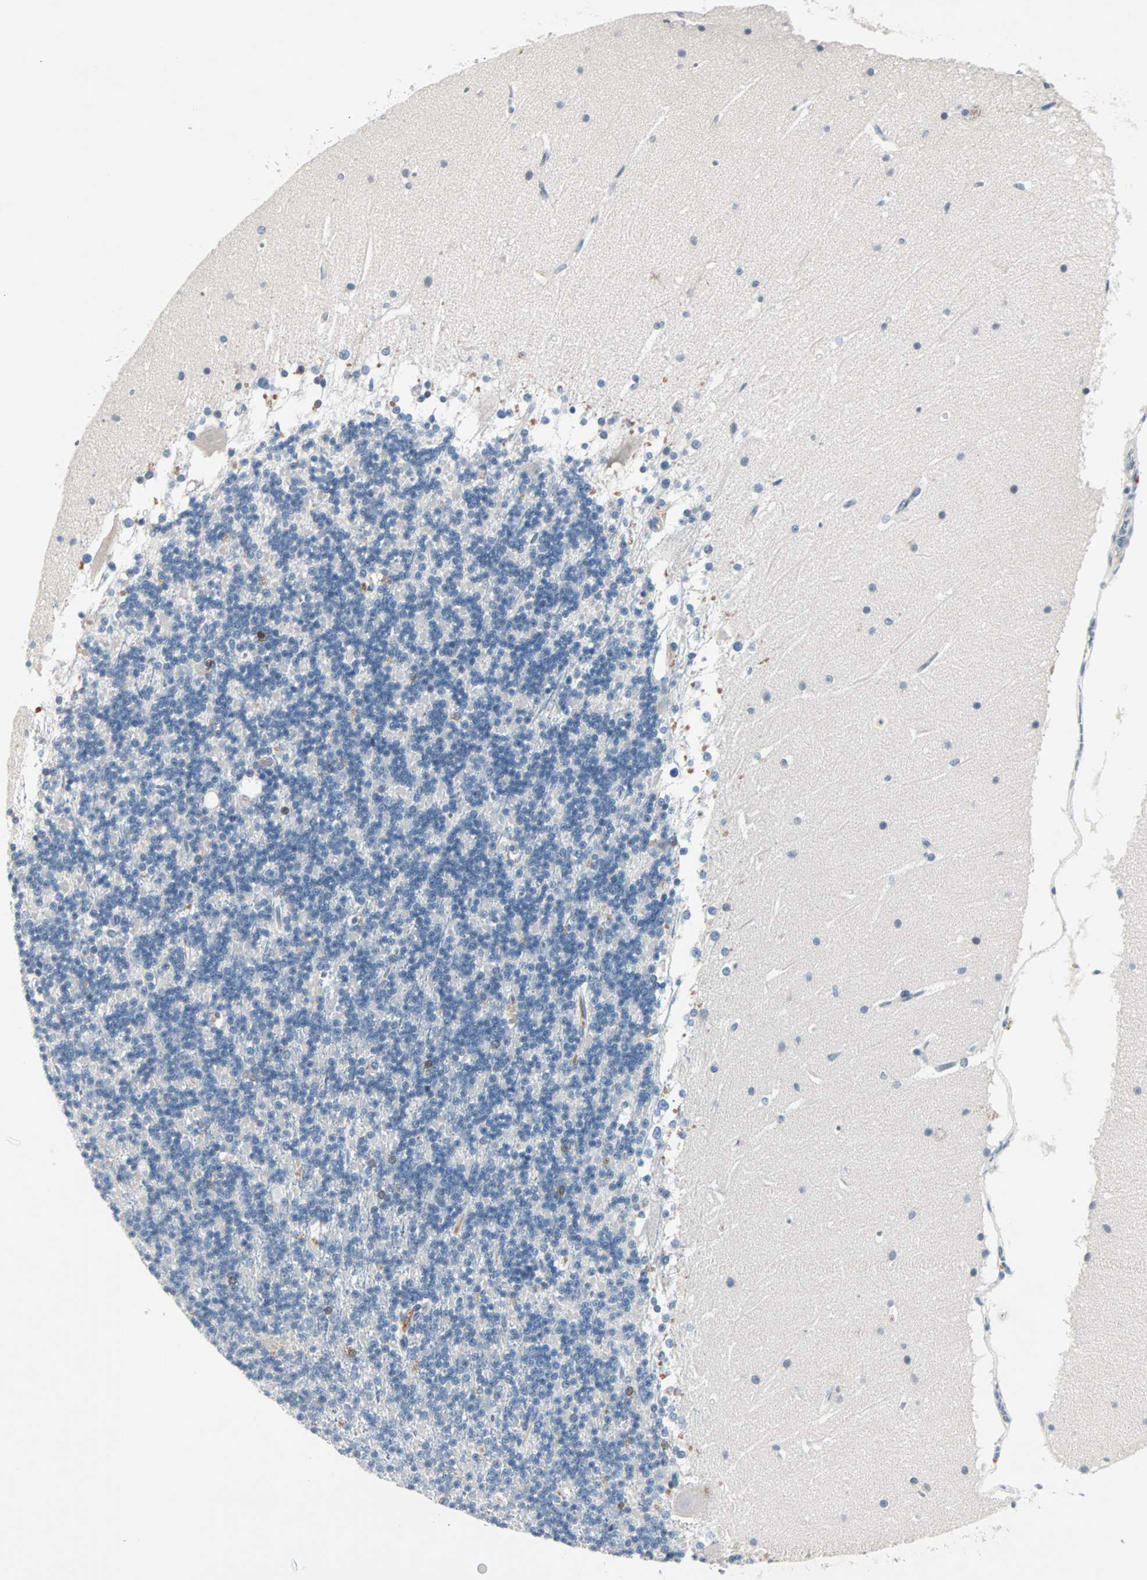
{"staining": {"intensity": "moderate", "quantity": "<25%", "location": "nuclear"}, "tissue": "cerebellum", "cell_type": "Cells in granular layer", "image_type": "normal", "snomed": [{"axis": "morphology", "description": "Normal tissue, NOS"}, {"axis": "topography", "description": "Cerebellum"}], "caption": "Immunohistochemical staining of unremarkable human cerebellum exhibits low levels of moderate nuclear expression in about <25% of cells in granular layer.", "gene": "CCNE2", "patient": {"sex": "female", "age": 19}}